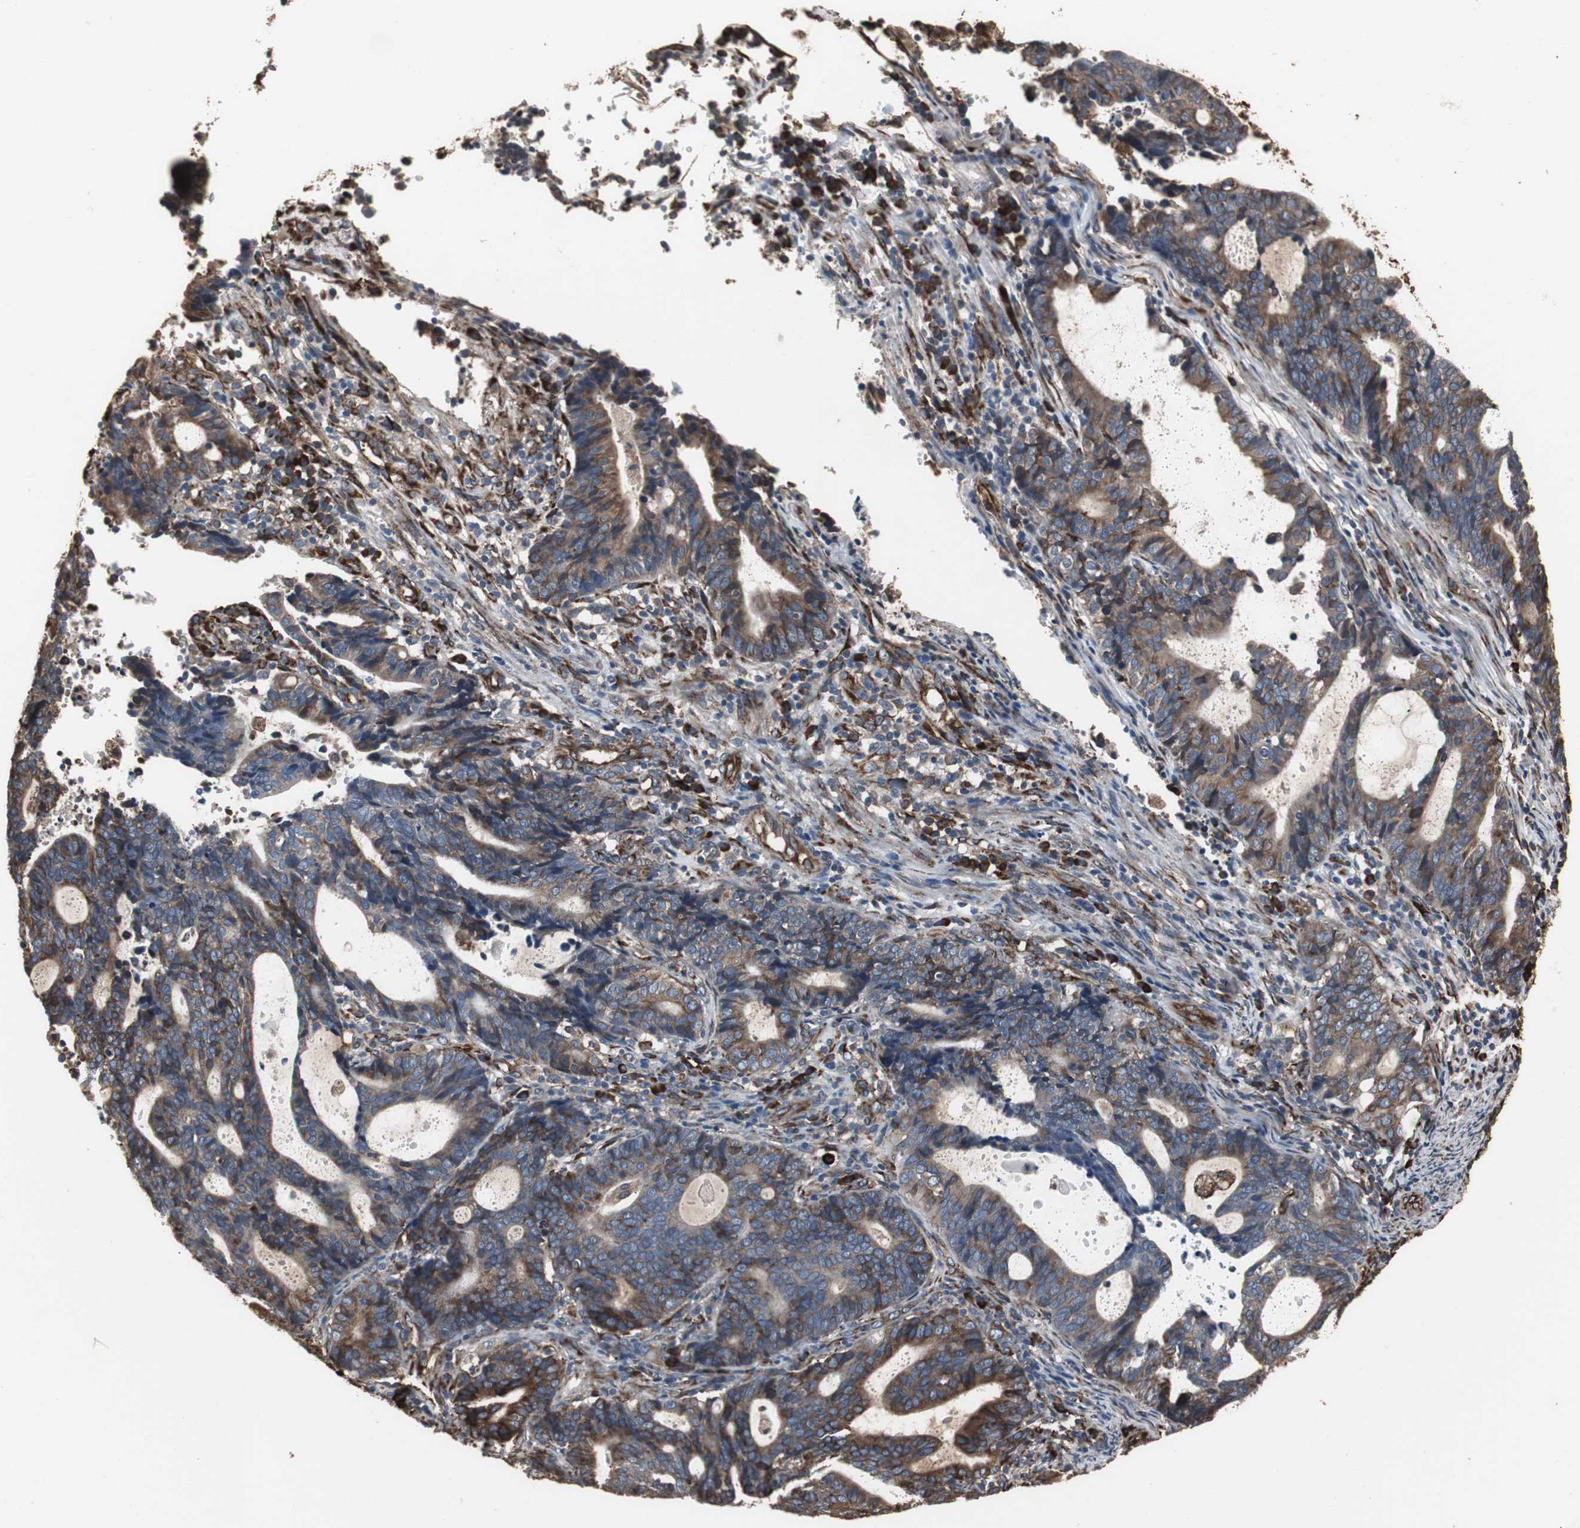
{"staining": {"intensity": "moderate", "quantity": ">75%", "location": "cytoplasmic/membranous"}, "tissue": "endometrial cancer", "cell_type": "Tumor cells", "image_type": "cancer", "snomed": [{"axis": "morphology", "description": "Adenocarcinoma, NOS"}, {"axis": "topography", "description": "Uterus"}], "caption": "IHC of human adenocarcinoma (endometrial) reveals medium levels of moderate cytoplasmic/membranous expression in about >75% of tumor cells. (DAB = brown stain, brightfield microscopy at high magnification).", "gene": "CALU", "patient": {"sex": "female", "age": 83}}